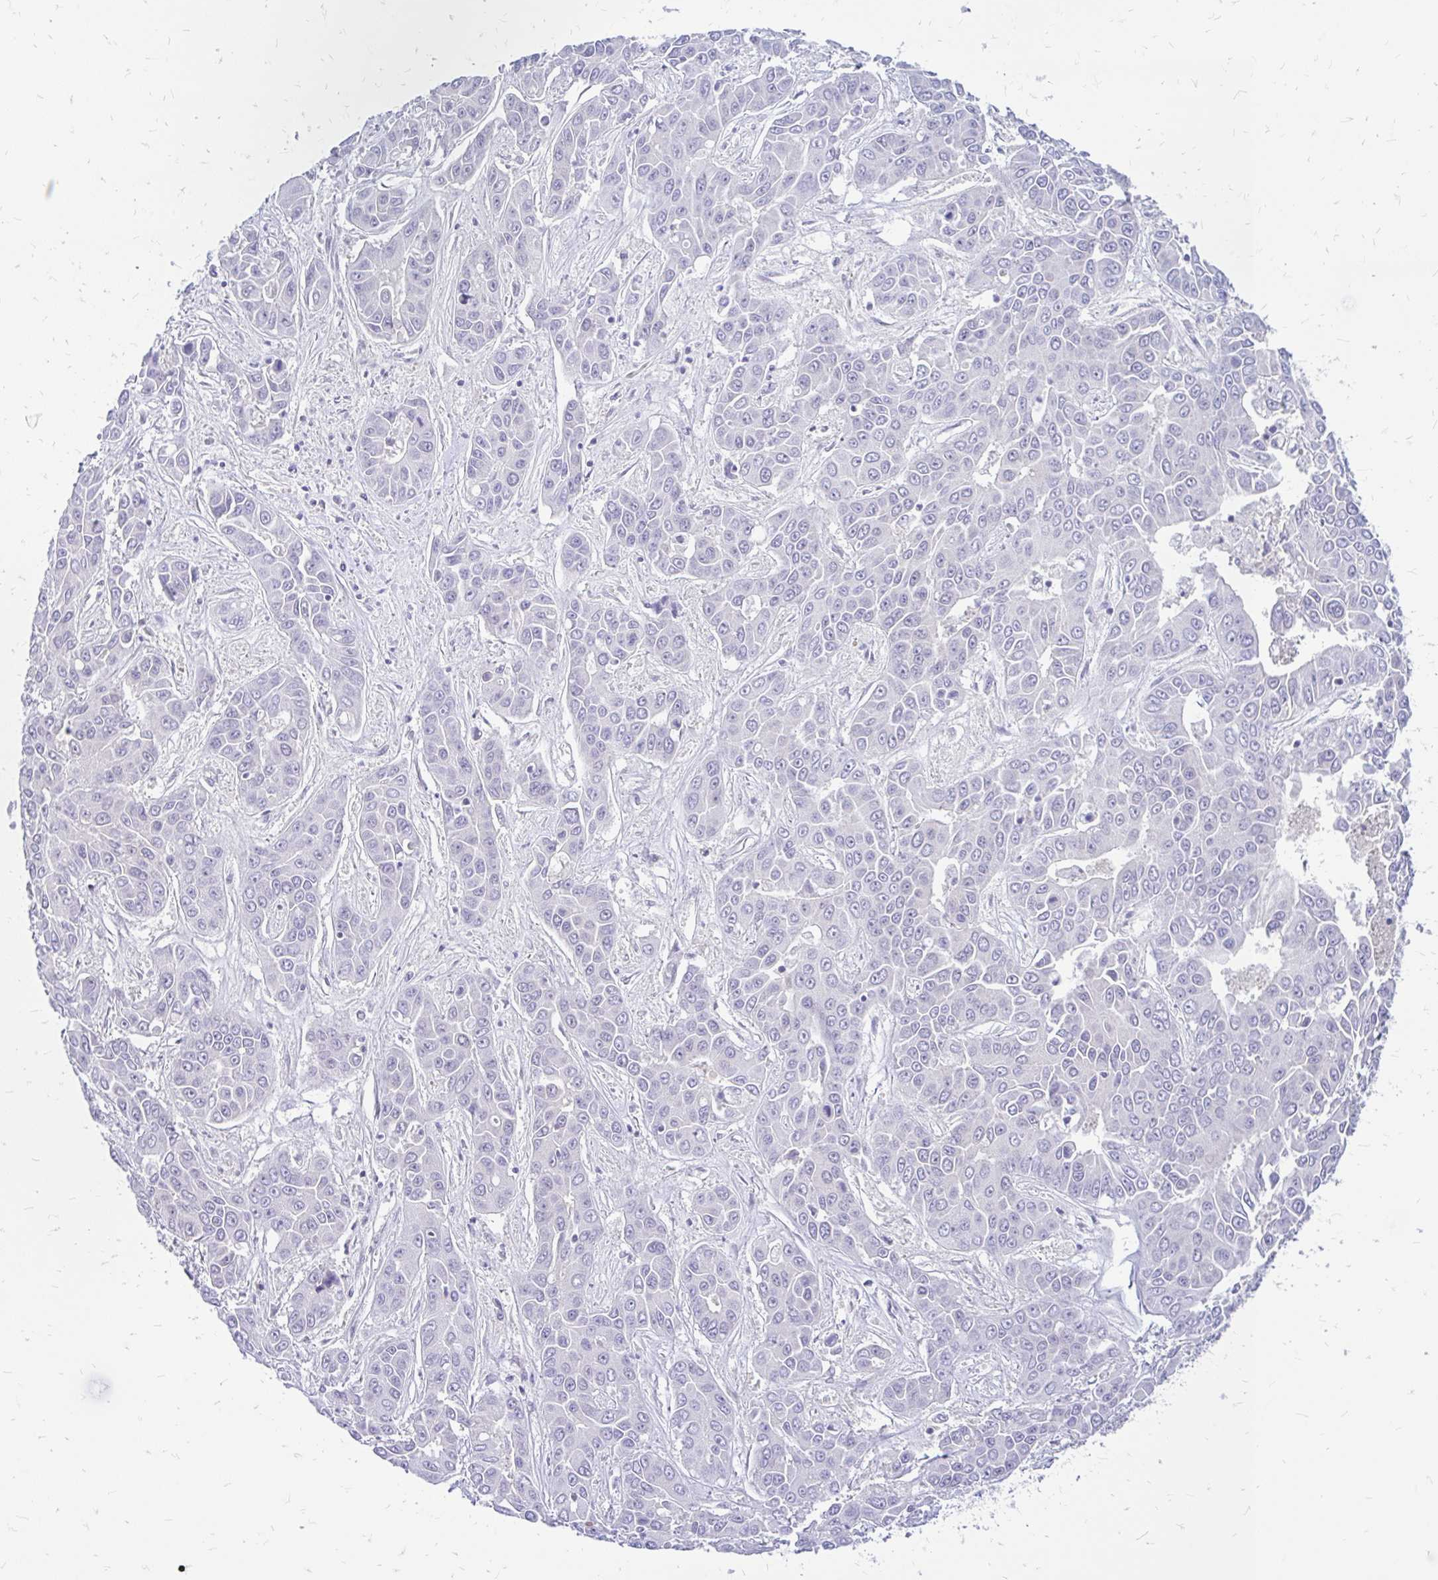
{"staining": {"intensity": "negative", "quantity": "none", "location": "none"}, "tissue": "liver cancer", "cell_type": "Tumor cells", "image_type": "cancer", "snomed": [{"axis": "morphology", "description": "Cholangiocarcinoma"}, {"axis": "topography", "description": "Liver"}], "caption": "DAB immunohistochemical staining of human liver cancer reveals no significant expression in tumor cells.", "gene": "MAP1LC3A", "patient": {"sex": "female", "age": 52}}